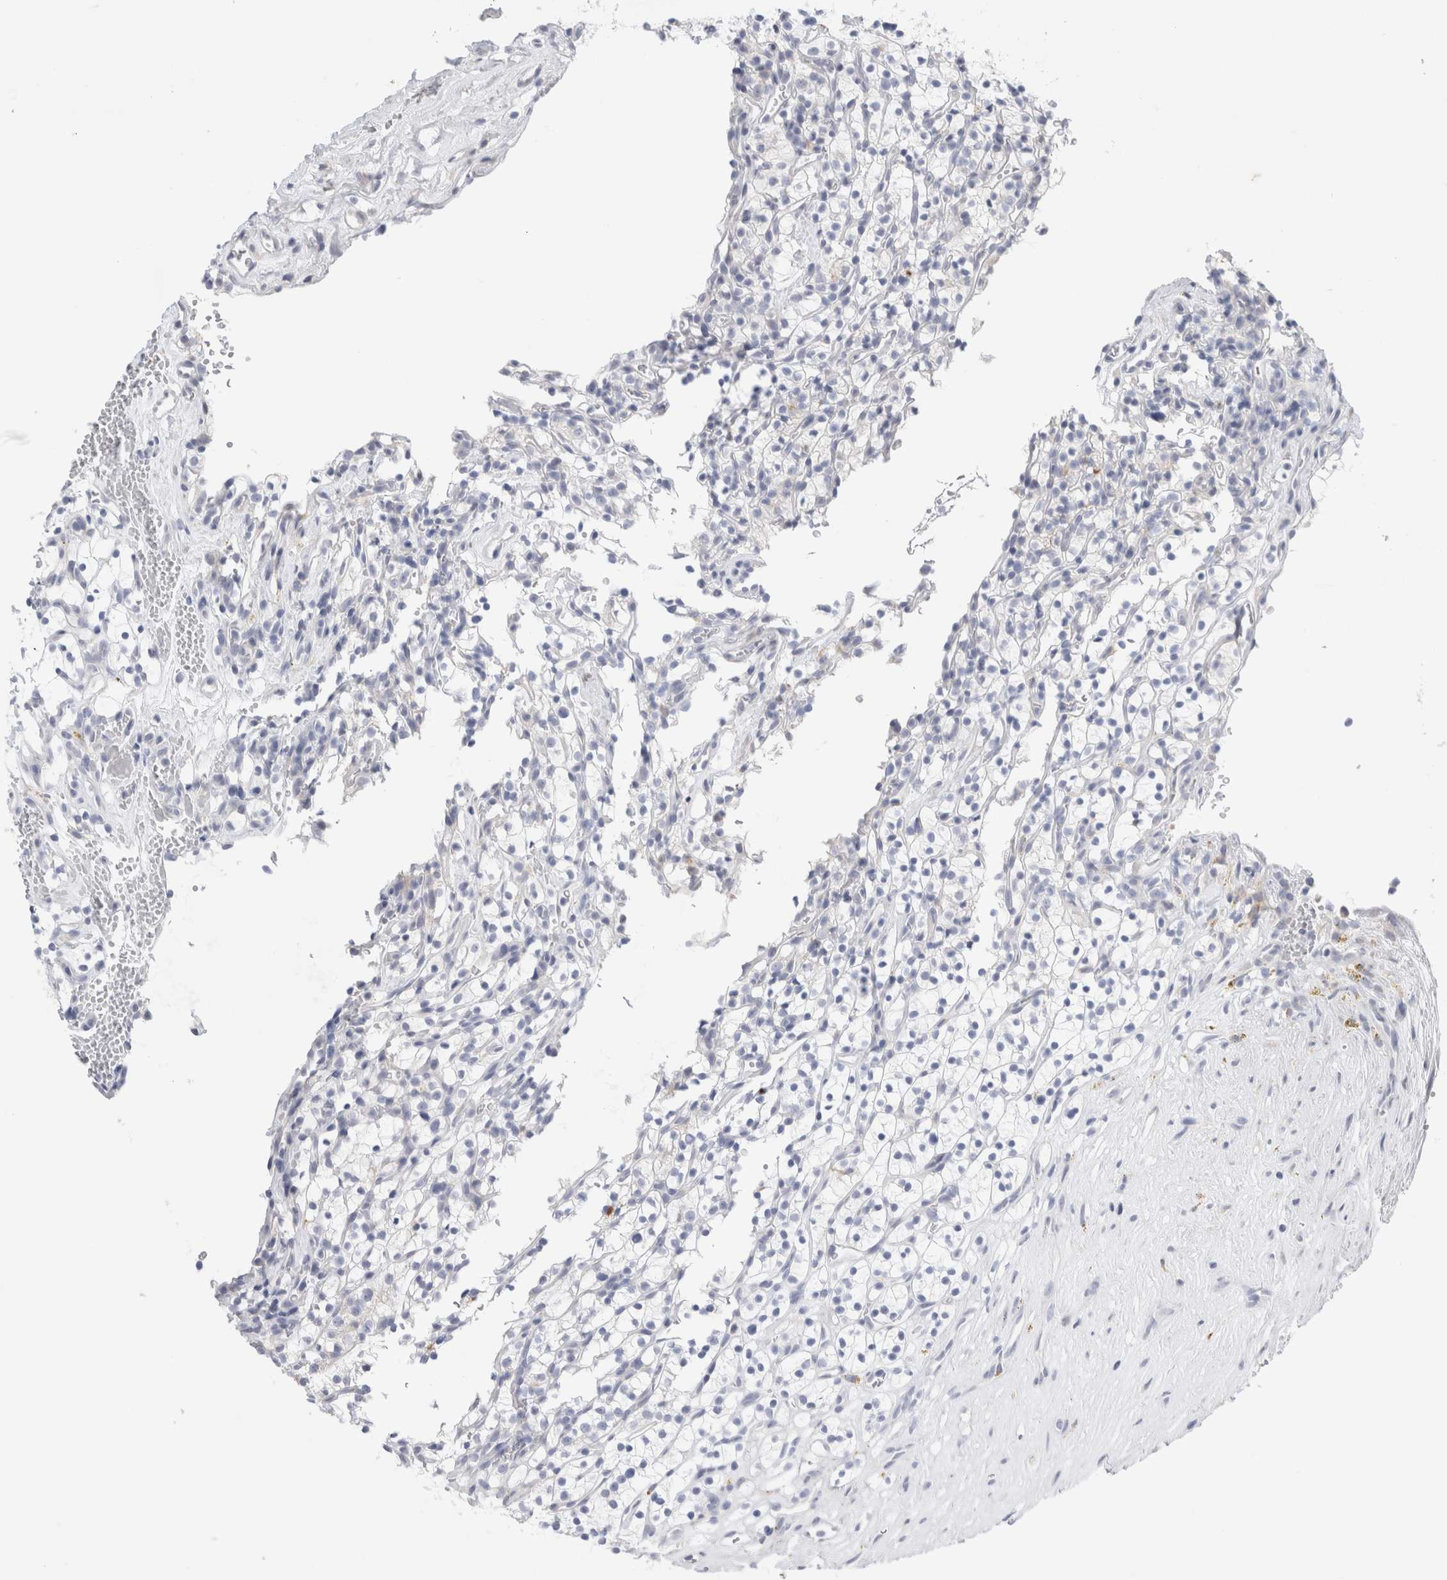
{"staining": {"intensity": "negative", "quantity": "none", "location": "none"}, "tissue": "renal cancer", "cell_type": "Tumor cells", "image_type": "cancer", "snomed": [{"axis": "morphology", "description": "Adenocarcinoma, NOS"}, {"axis": "topography", "description": "Kidney"}], "caption": "This is an immunohistochemistry (IHC) photomicrograph of human renal adenocarcinoma. There is no staining in tumor cells.", "gene": "SLC22A12", "patient": {"sex": "female", "age": 57}}